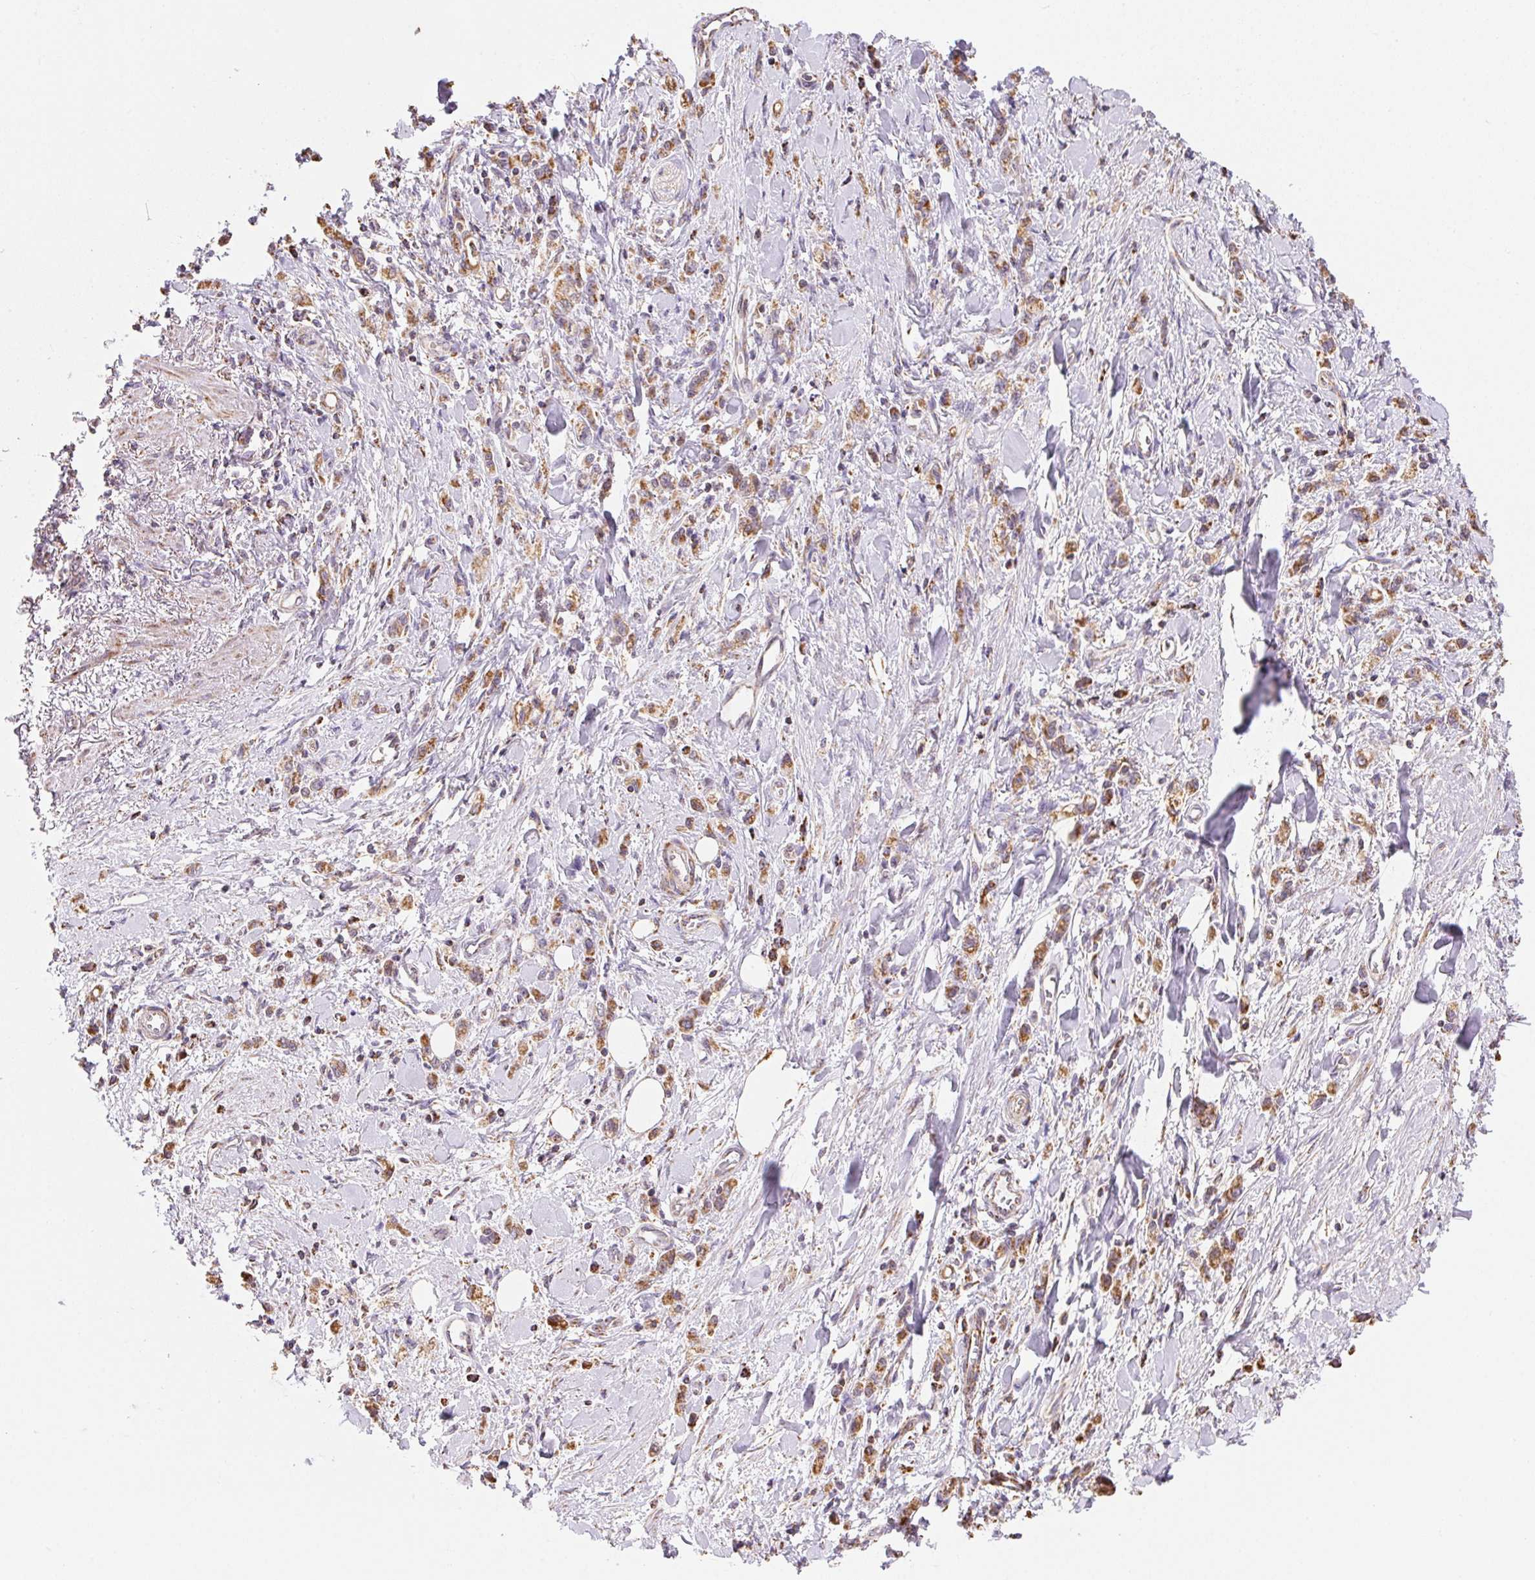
{"staining": {"intensity": "moderate", "quantity": ">75%", "location": "cytoplasmic/membranous"}, "tissue": "stomach cancer", "cell_type": "Tumor cells", "image_type": "cancer", "snomed": [{"axis": "morphology", "description": "Adenocarcinoma, NOS"}, {"axis": "topography", "description": "Stomach"}], "caption": "This histopathology image reveals IHC staining of adenocarcinoma (stomach), with medium moderate cytoplasmic/membranous staining in approximately >75% of tumor cells.", "gene": "MAPK11", "patient": {"sex": "male", "age": 77}}